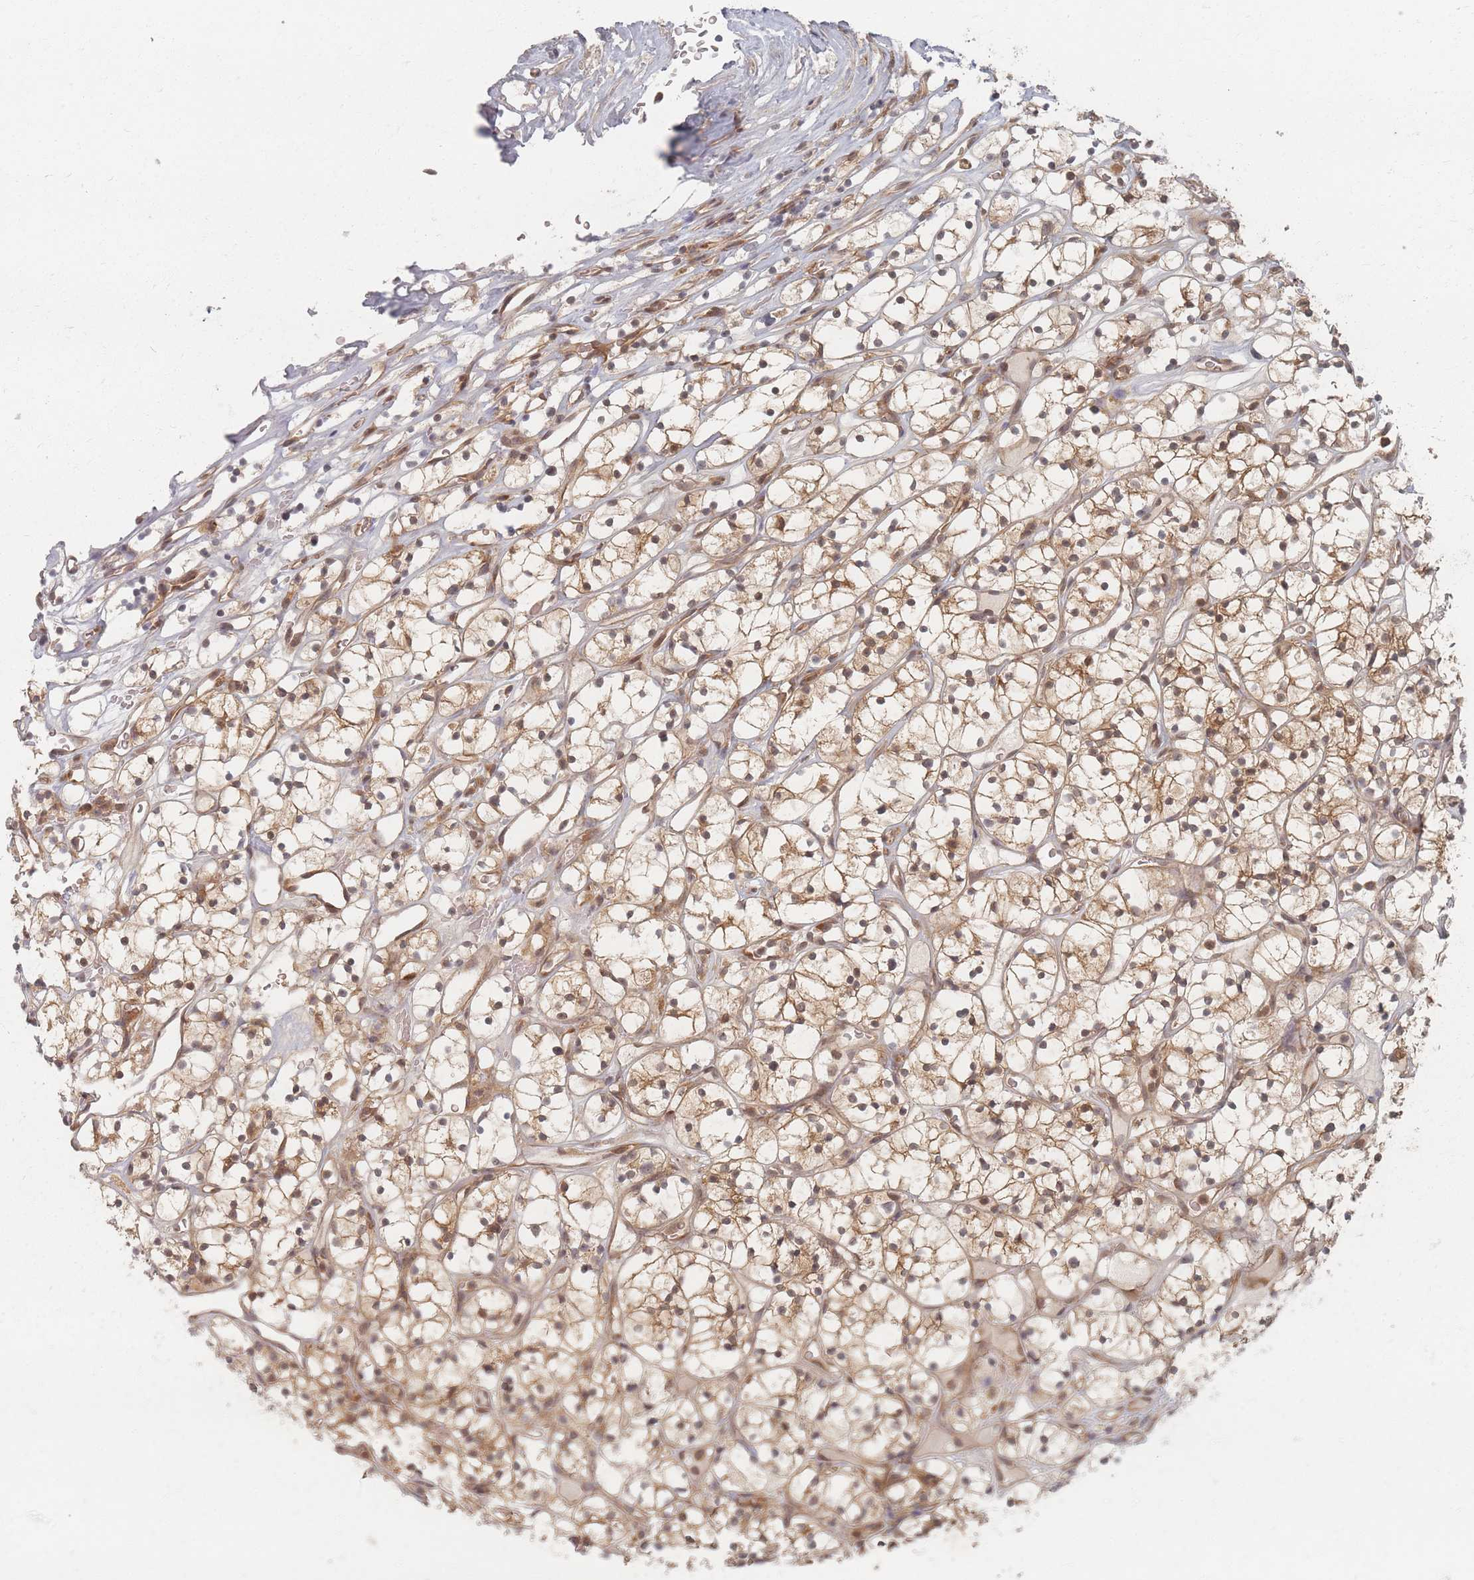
{"staining": {"intensity": "moderate", "quantity": ">75%", "location": "cytoplasmic/membranous,nuclear"}, "tissue": "renal cancer", "cell_type": "Tumor cells", "image_type": "cancer", "snomed": [{"axis": "morphology", "description": "Adenocarcinoma, NOS"}, {"axis": "topography", "description": "Kidney"}], "caption": "There is medium levels of moderate cytoplasmic/membranous and nuclear staining in tumor cells of renal cancer, as demonstrated by immunohistochemical staining (brown color).", "gene": "PSMD9", "patient": {"sex": "female", "age": 64}}